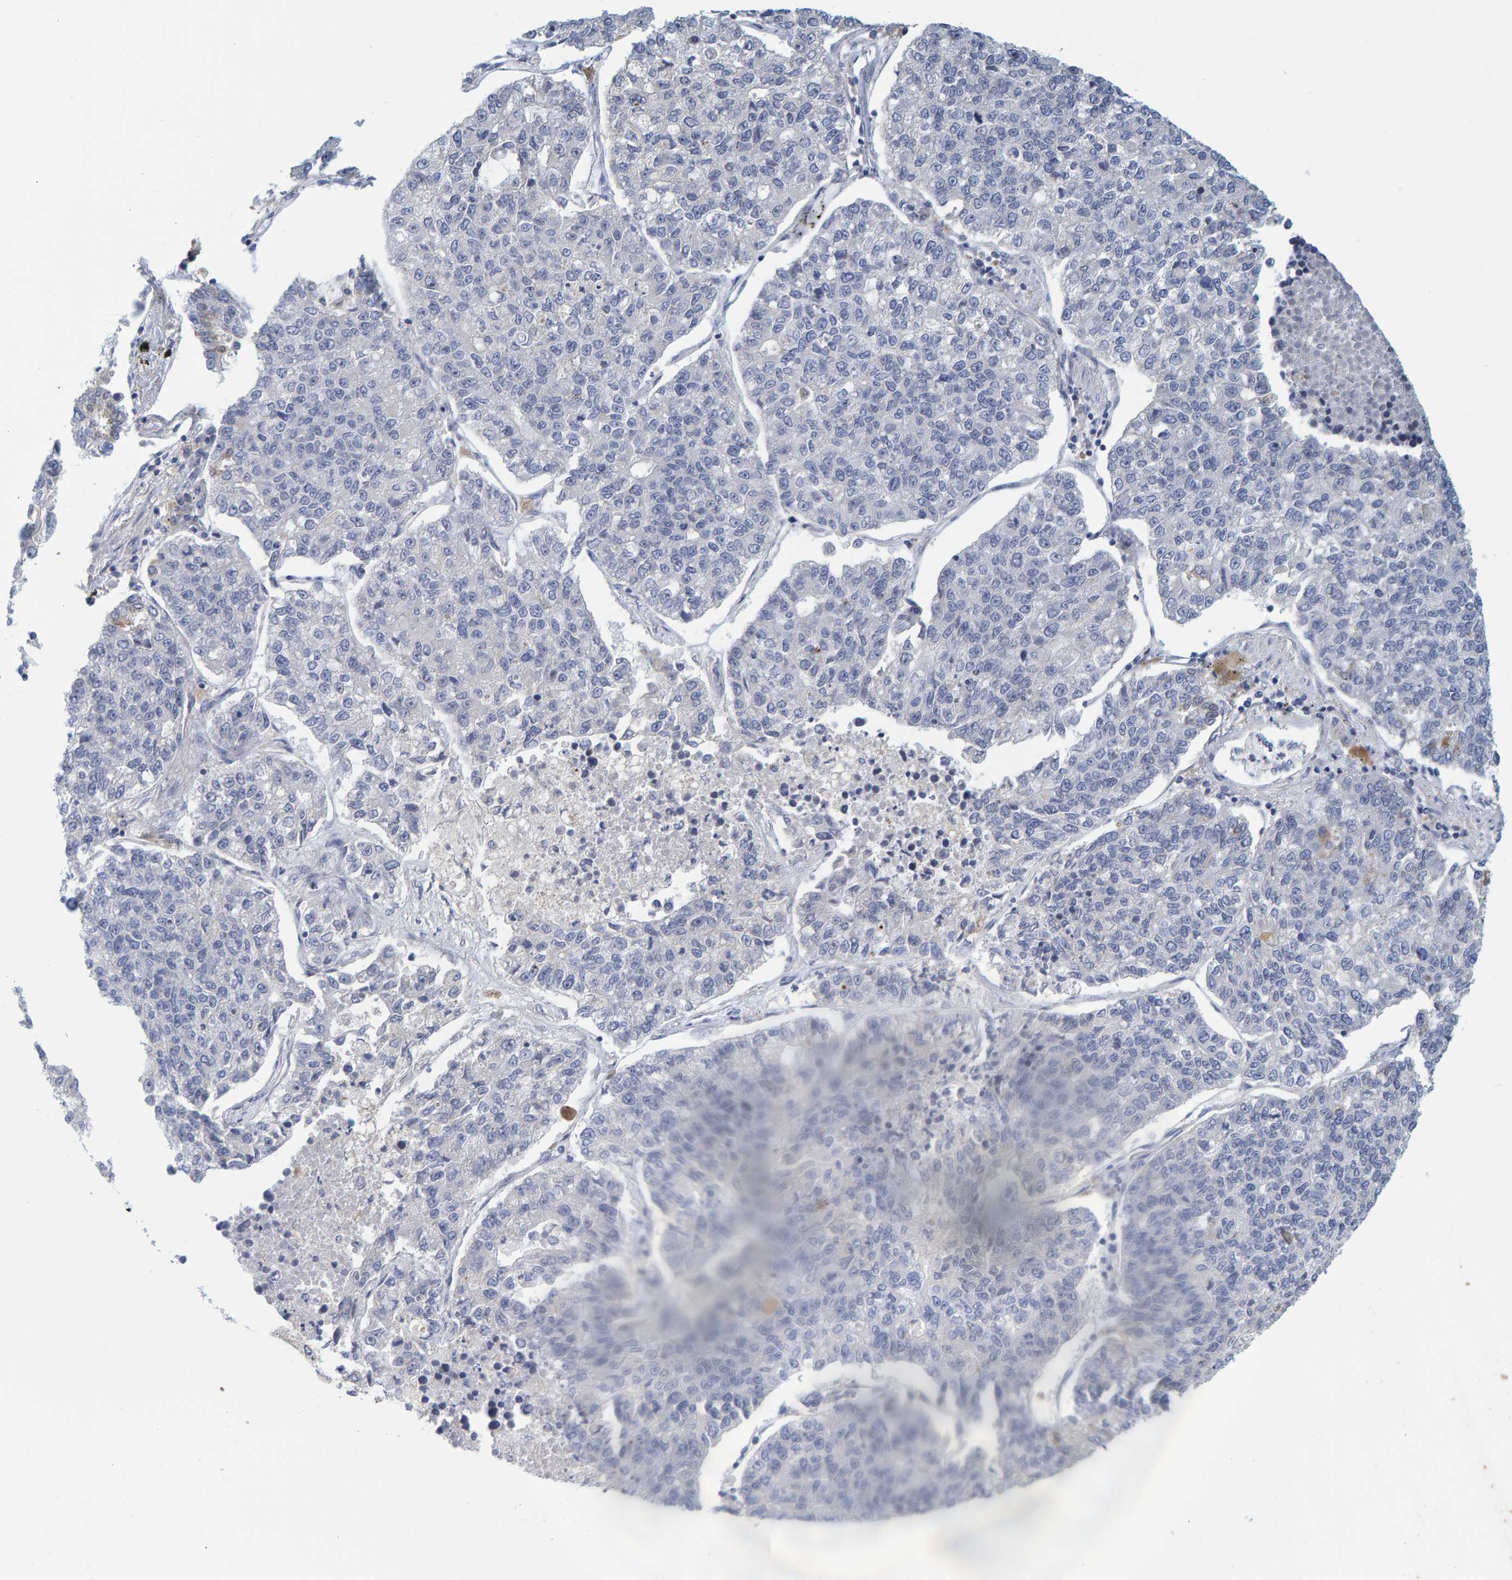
{"staining": {"intensity": "negative", "quantity": "none", "location": "none"}, "tissue": "lung cancer", "cell_type": "Tumor cells", "image_type": "cancer", "snomed": [{"axis": "morphology", "description": "Adenocarcinoma, NOS"}, {"axis": "topography", "description": "Lung"}], "caption": "Immunohistochemistry of lung adenocarcinoma demonstrates no positivity in tumor cells. (Stains: DAB immunohistochemistry (IHC) with hematoxylin counter stain, Microscopy: brightfield microscopy at high magnification).", "gene": "ZNF77", "patient": {"sex": "male", "age": 49}}